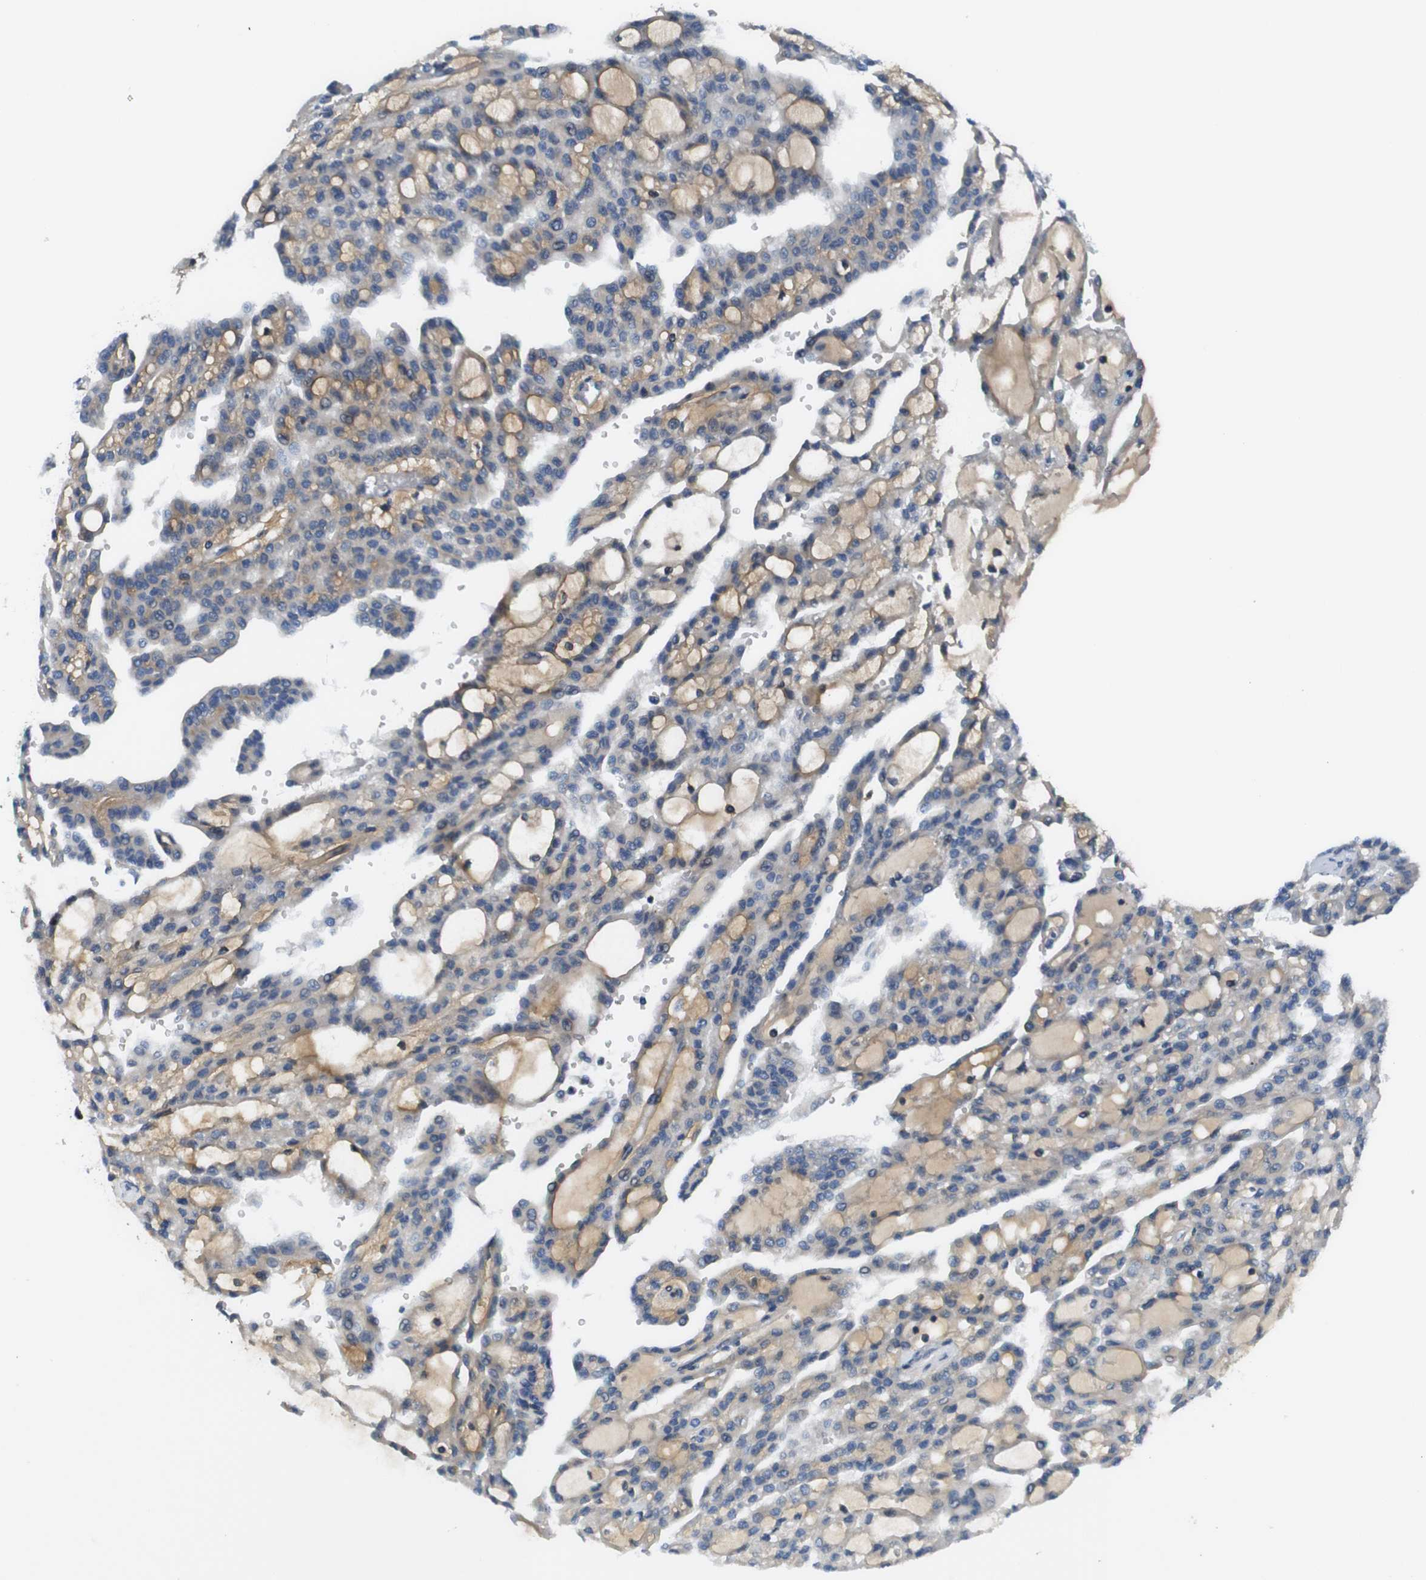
{"staining": {"intensity": "moderate", "quantity": "25%-75%", "location": "cytoplasmic/membranous"}, "tissue": "renal cancer", "cell_type": "Tumor cells", "image_type": "cancer", "snomed": [{"axis": "morphology", "description": "Adenocarcinoma, NOS"}, {"axis": "topography", "description": "Kidney"}], "caption": "Immunohistochemistry (IHC) (DAB (3,3'-diaminobenzidine)) staining of human renal adenocarcinoma reveals moderate cytoplasmic/membranous protein expression in approximately 25%-75% of tumor cells.", "gene": "ZDHHC3", "patient": {"sex": "male", "age": 63}}